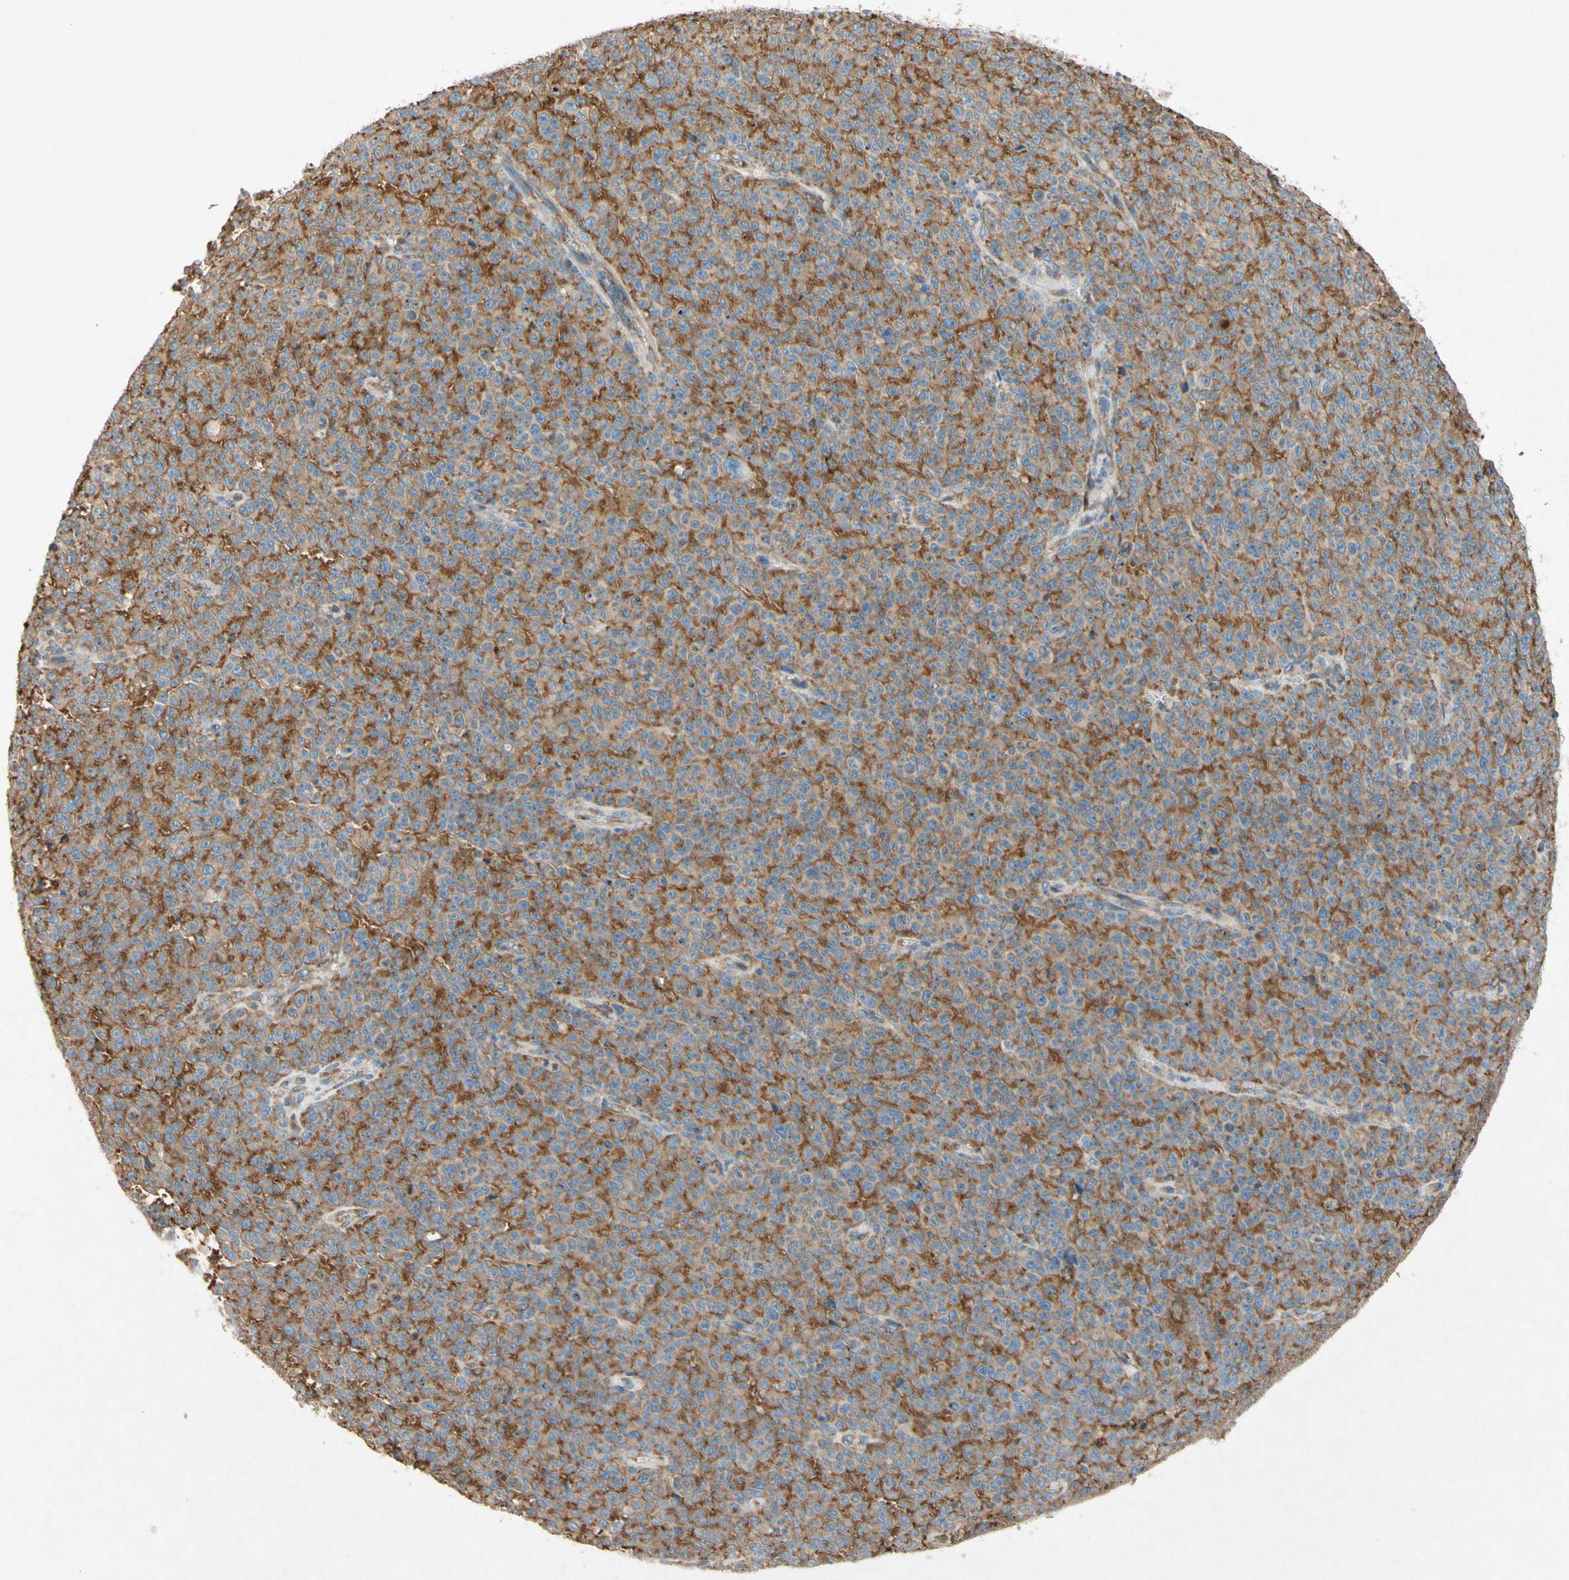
{"staining": {"intensity": "moderate", "quantity": ">75%", "location": "cytoplasmic/membranous"}, "tissue": "melanoma", "cell_type": "Tumor cells", "image_type": "cancer", "snomed": [{"axis": "morphology", "description": "Malignant melanoma, NOS"}, {"axis": "topography", "description": "Skin"}], "caption": "Protein staining of malignant melanoma tissue reveals moderate cytoplasmic/membranous expression in about >75% of tumor cells.", "gene": "PABPC1", "patient": {"sex": "female", "age": 82}}